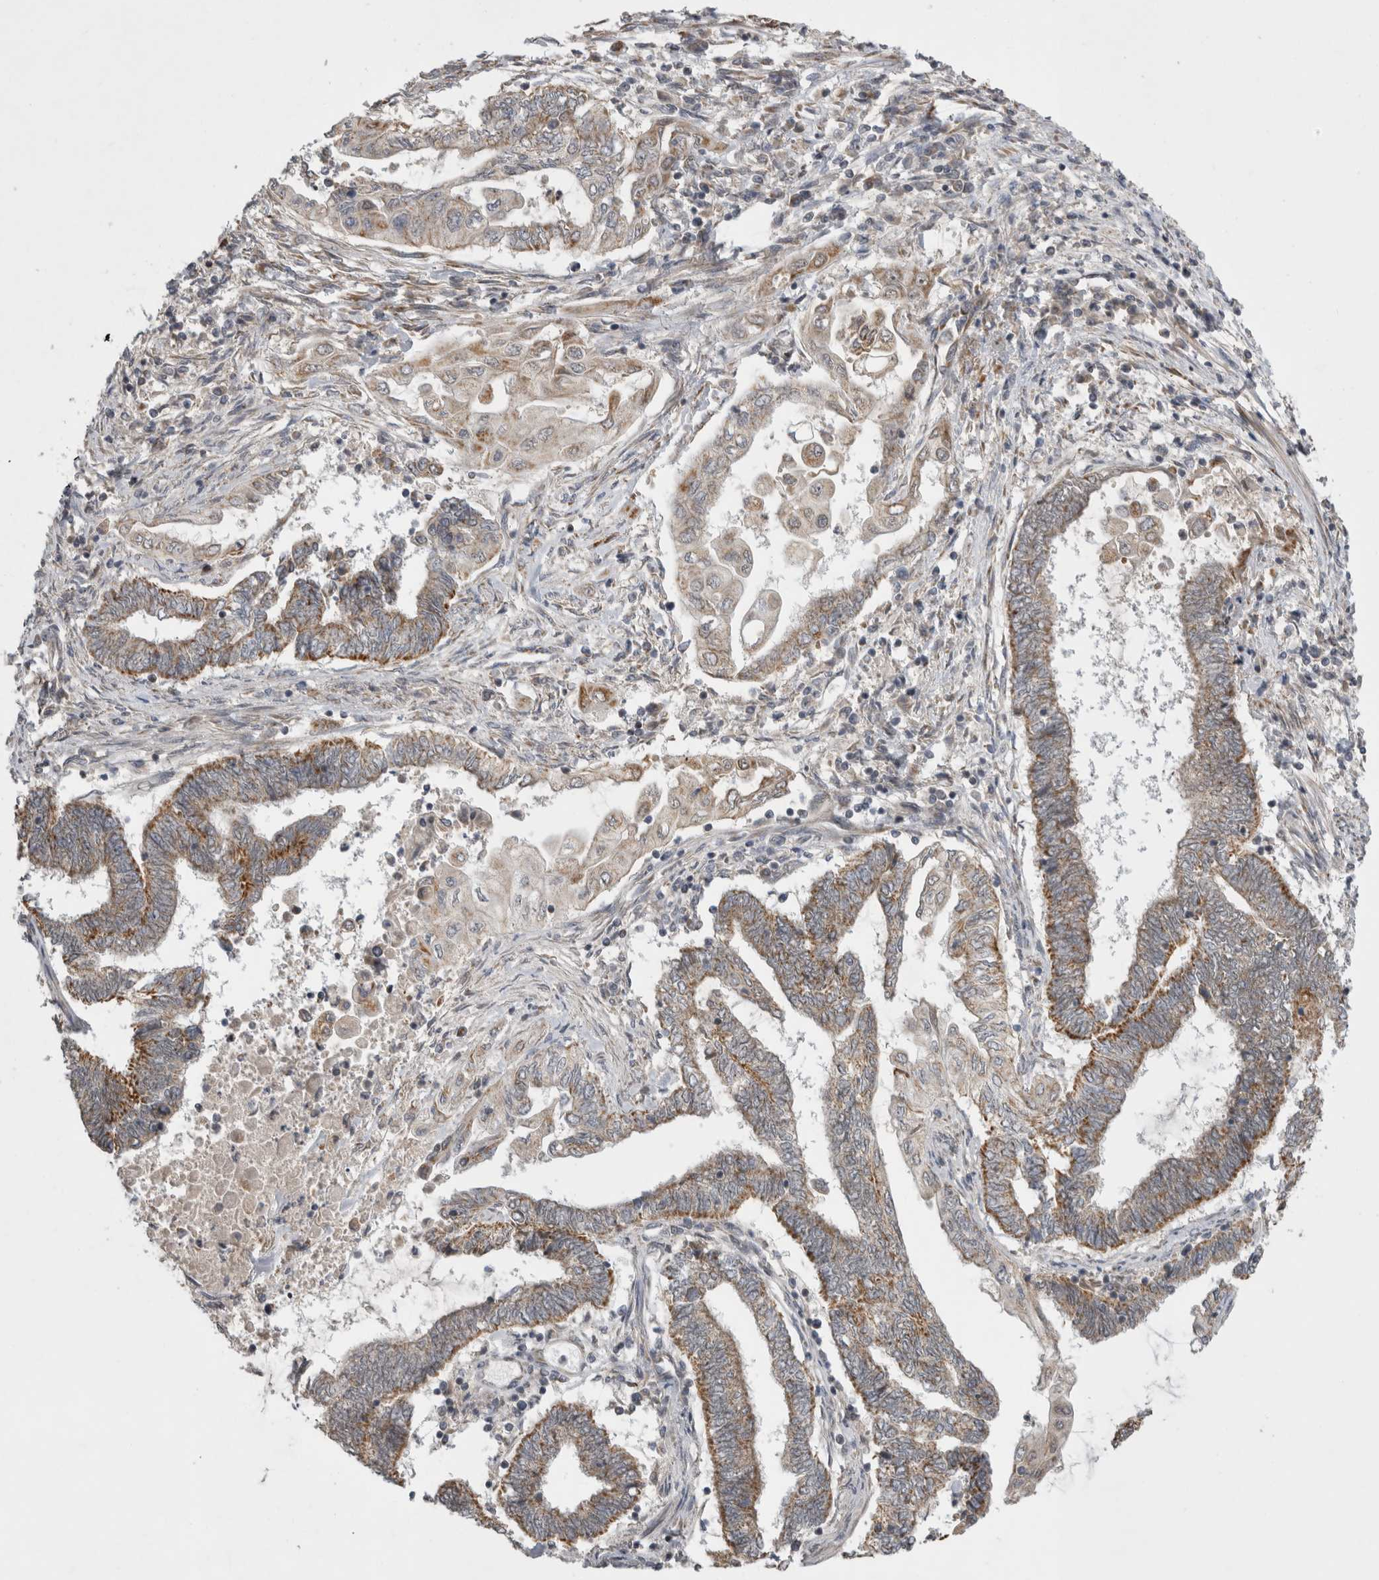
{"staining": {"intensity": "moderate", "quantity": ">75%", "location": "cytoplasmic/membranous"}, "tissue": "endometrial cancer", "cell_type": "Tumor cells", "image_type": "cancer", "snomed": [{"axis": "morphology", "description": "Adenocarcinoma, NOS"}, {"axis": "topography", "description": "Uterus"}, {"axis": "topography", "description": "Endometrium"}], "caption": "This is an image of immunohistochemistry staining of adenocarcinoma (endometrial), which shows moderate staining in the cytoplasmic/membranous of tumor cells.", "gene": "KCNIP1", "patient": {"sex": "female", "age": 70}}